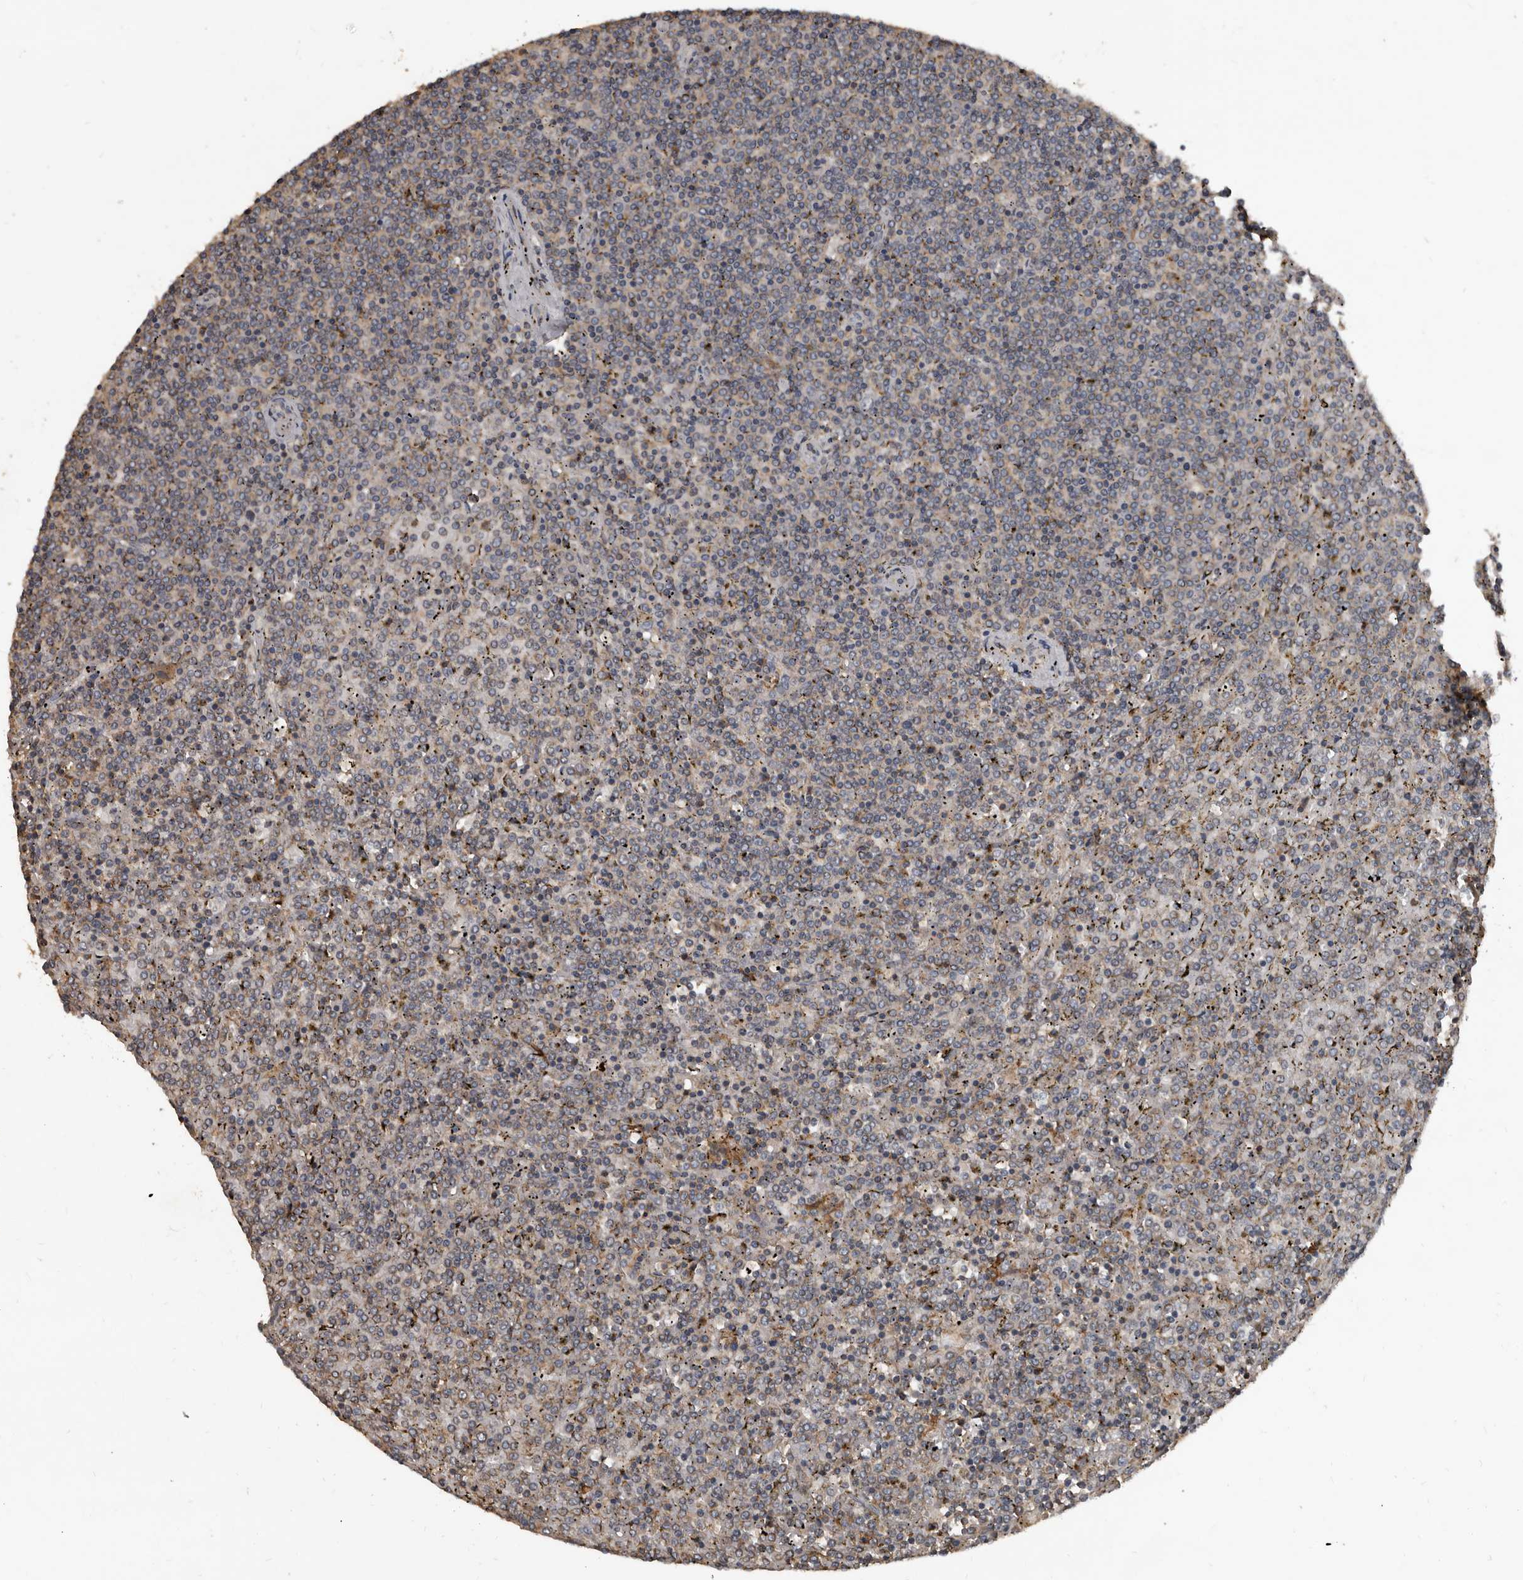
{"staining": {"intensity": "negative", "quantity": "none", "location": "none"}, "tissue": "lymphoma", "cell_type": "Tumor cells", "image_type": "cancer", "snomed": [{"axis": "morphology", "description": "Malignant lymphoma, non-Hodgkin's type, Low grade"}, {"axis": "topography", "description": "Spleen"}], "caption": "This is an immunohistochemistry (IHC) image of lymphoma. There is no expression in tumor cells.", "gene": "GREB1", "patient": {"sex": "female", "age": 19}}